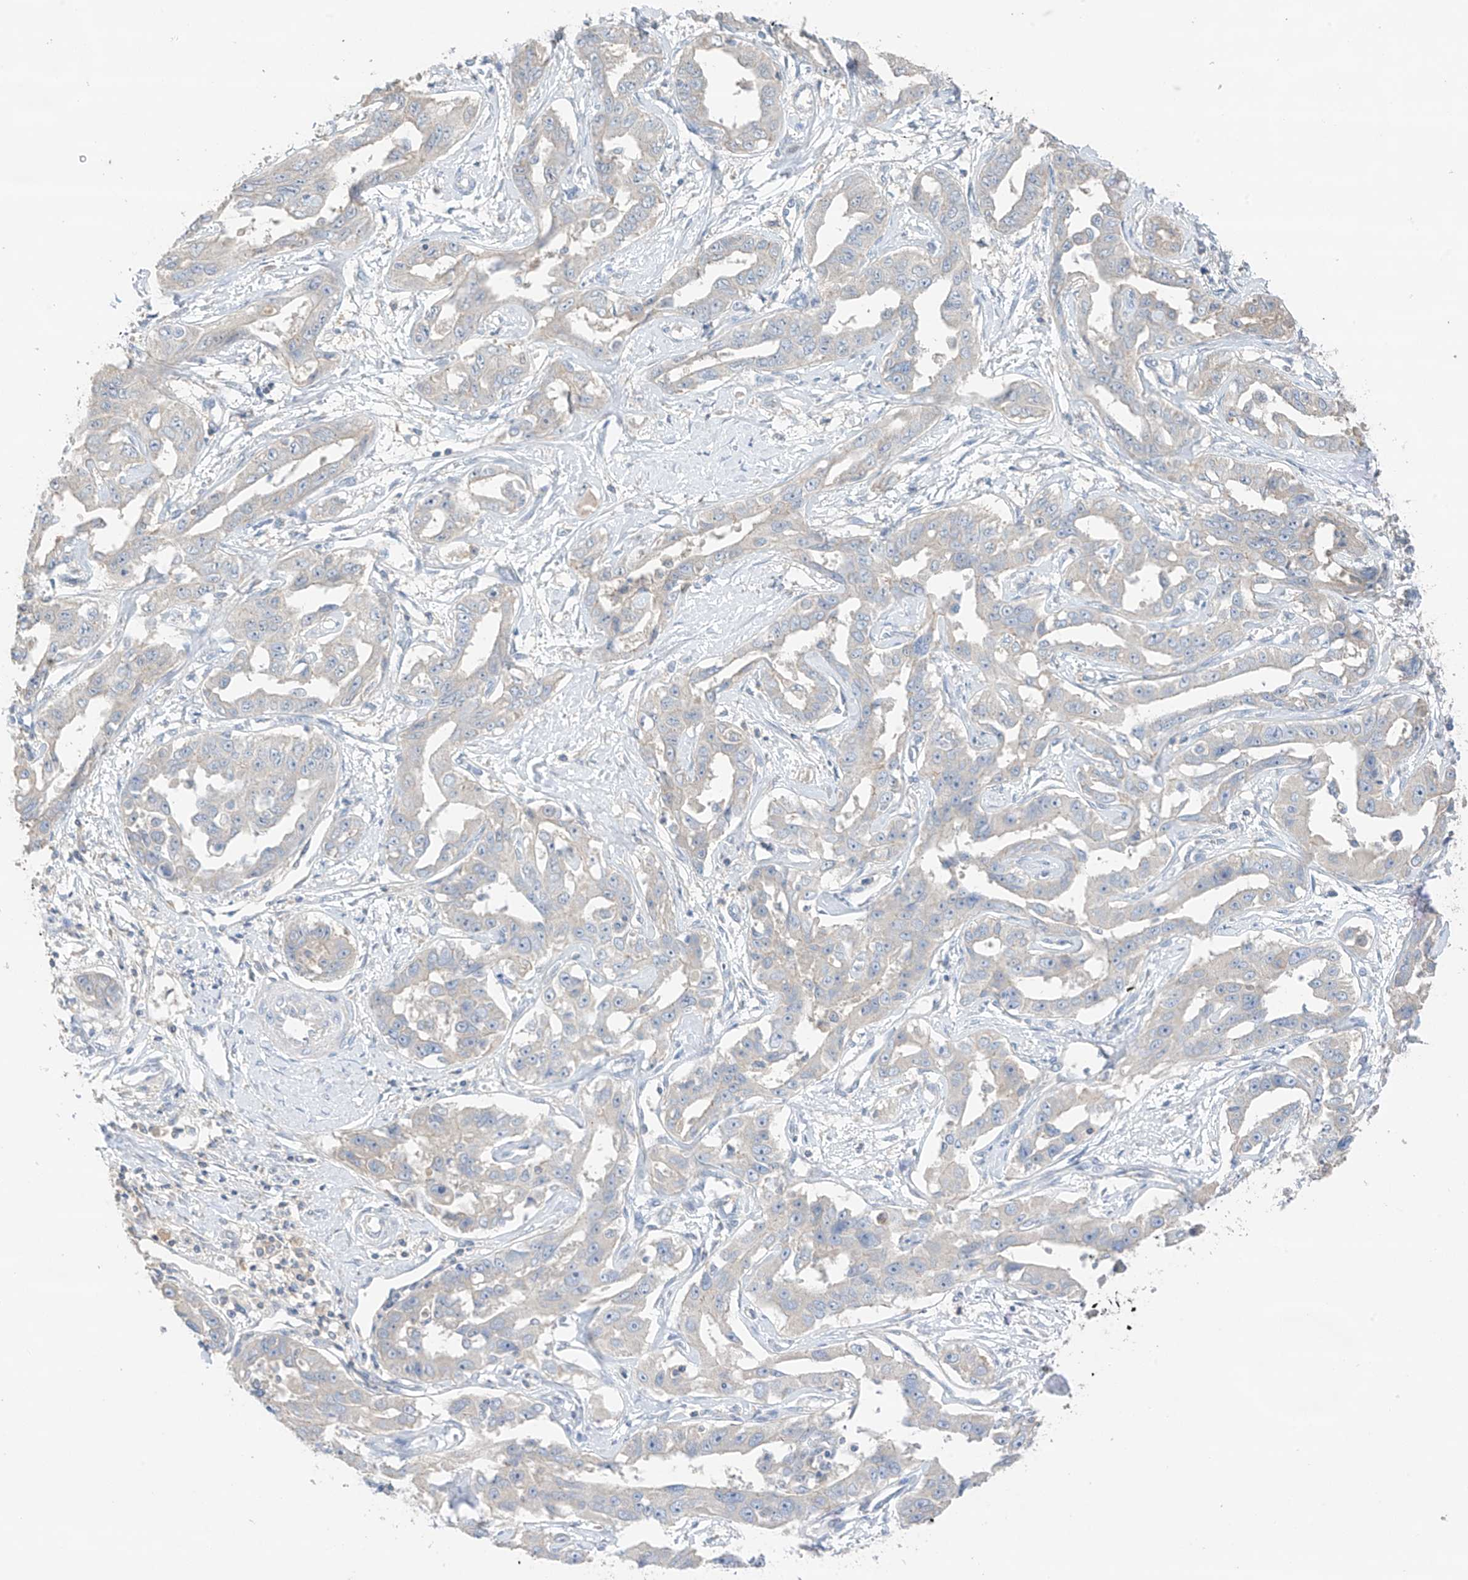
{"staining": {"intensity": "negative", "quantity": "none", "location": "none"}, "tissue": "liver cancer", "cell_type": "Tumor cells", "image_type": "cancer", "snomed": [{"axis": "morphology", "description": "Cholangiocarcinoma"}, {"axis": "topography", "description": "Liver"}], "caption": "Immunohistochemistry of liver cancer (cholangiocarcinoma) demonstrates no staining in tumor cells.", "gene": "CAPN13", "patient": {"sex": "male", "age": 59}}